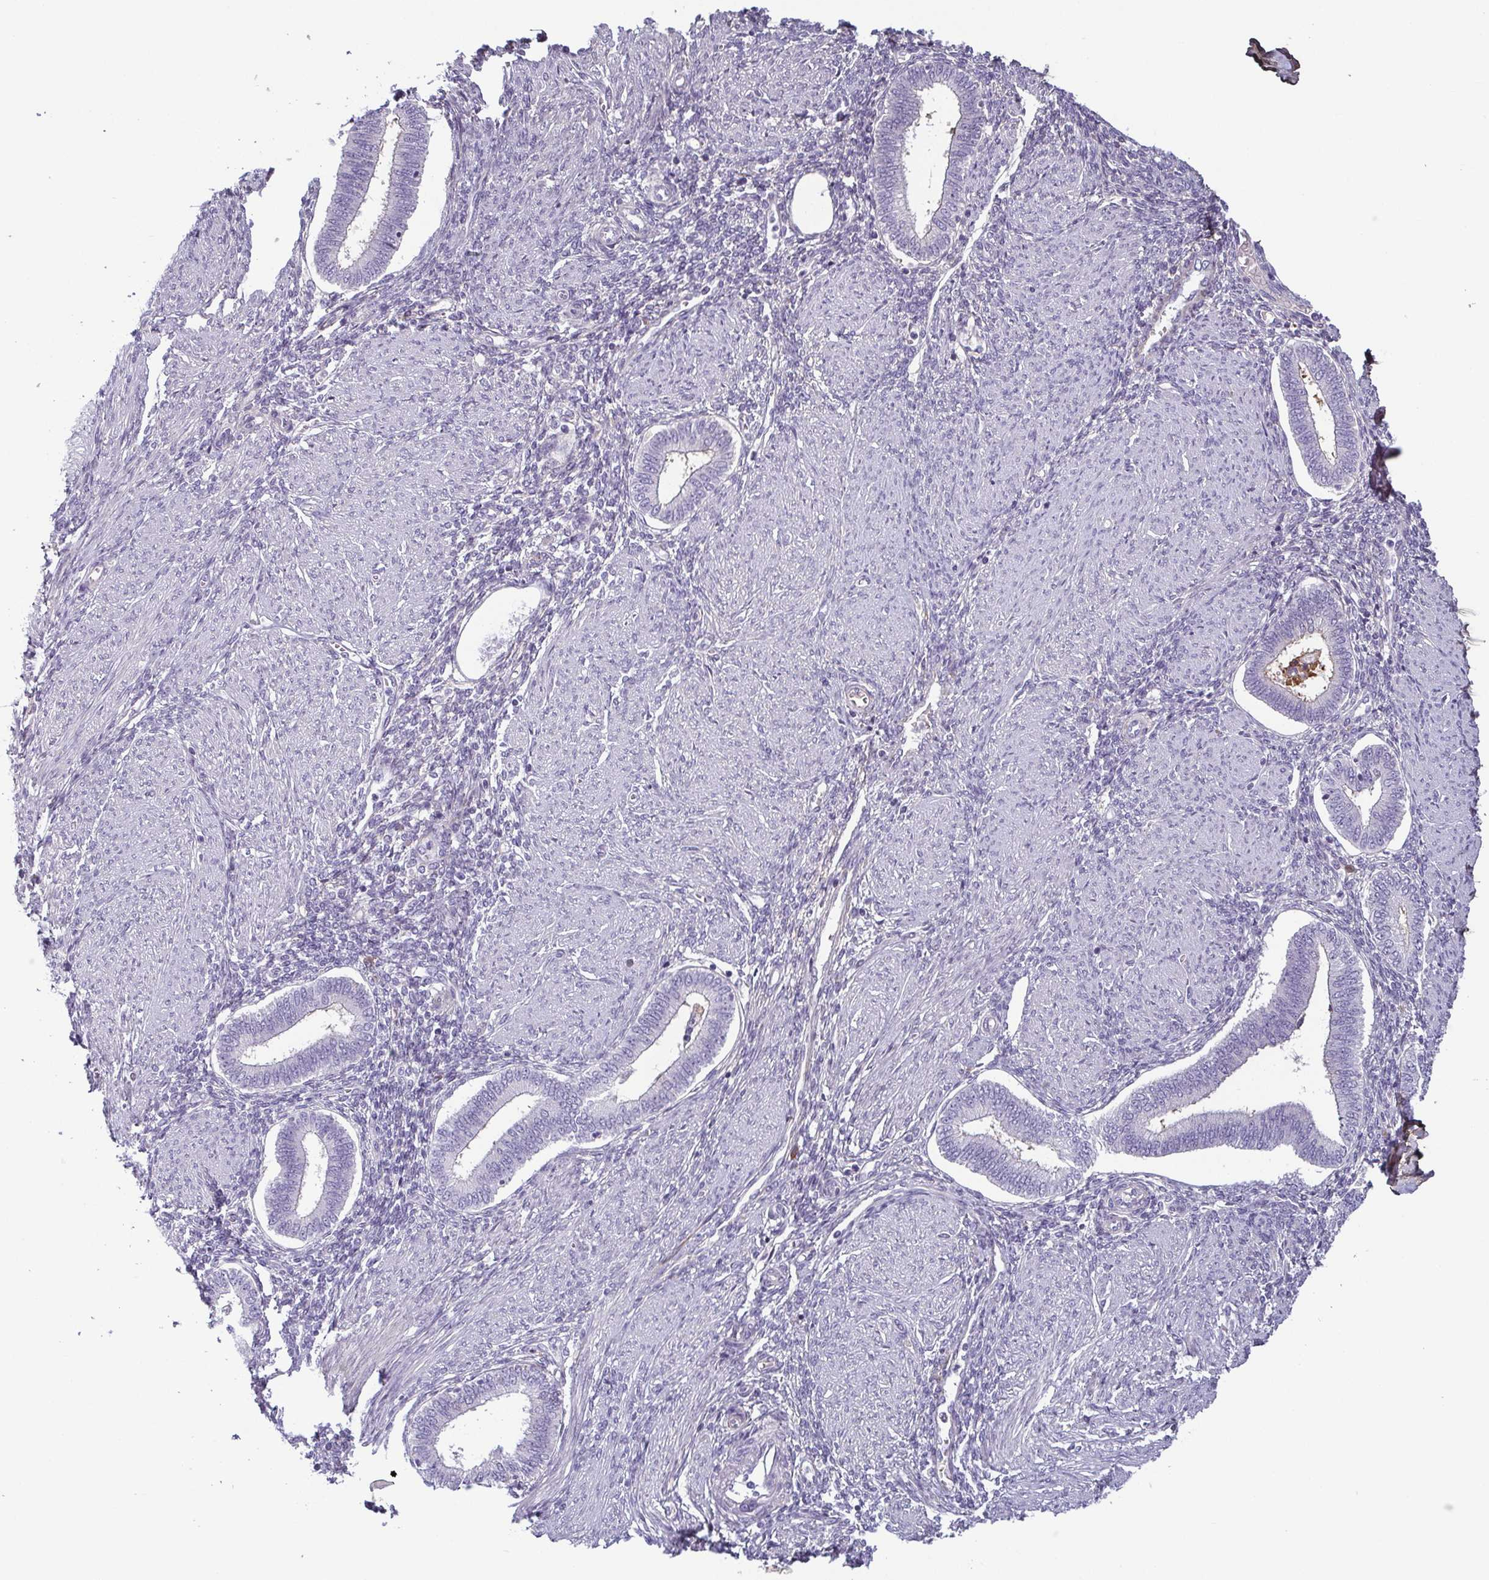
{"staining": {"intensity": "negative", "quantity": "none", "location": "none"}, "tissue": "endometrium", "cell_type": "Cells in endometrial stroma", "image_type": "normal", "snomed": [{"axis": "morphology", "description": "Normal tissue, NOS"}, {"axis": "topography", "description": "Endometrium"}], "caption": "Immunohistochemistry (IHC) photomicrograph of benign endometrium: endometrium stained with DAB (3,3'-diaminobenzidine) shows no significant protein positivity in cells in endometrial stroma. (Stains: DAB immunohistochemistry (IHC) with hematoxylin counter stain, Microscopy: brightfield microscopy at high magnification).", "gene": "ECM1", "patient": {"sex": "female", "age": 42}}